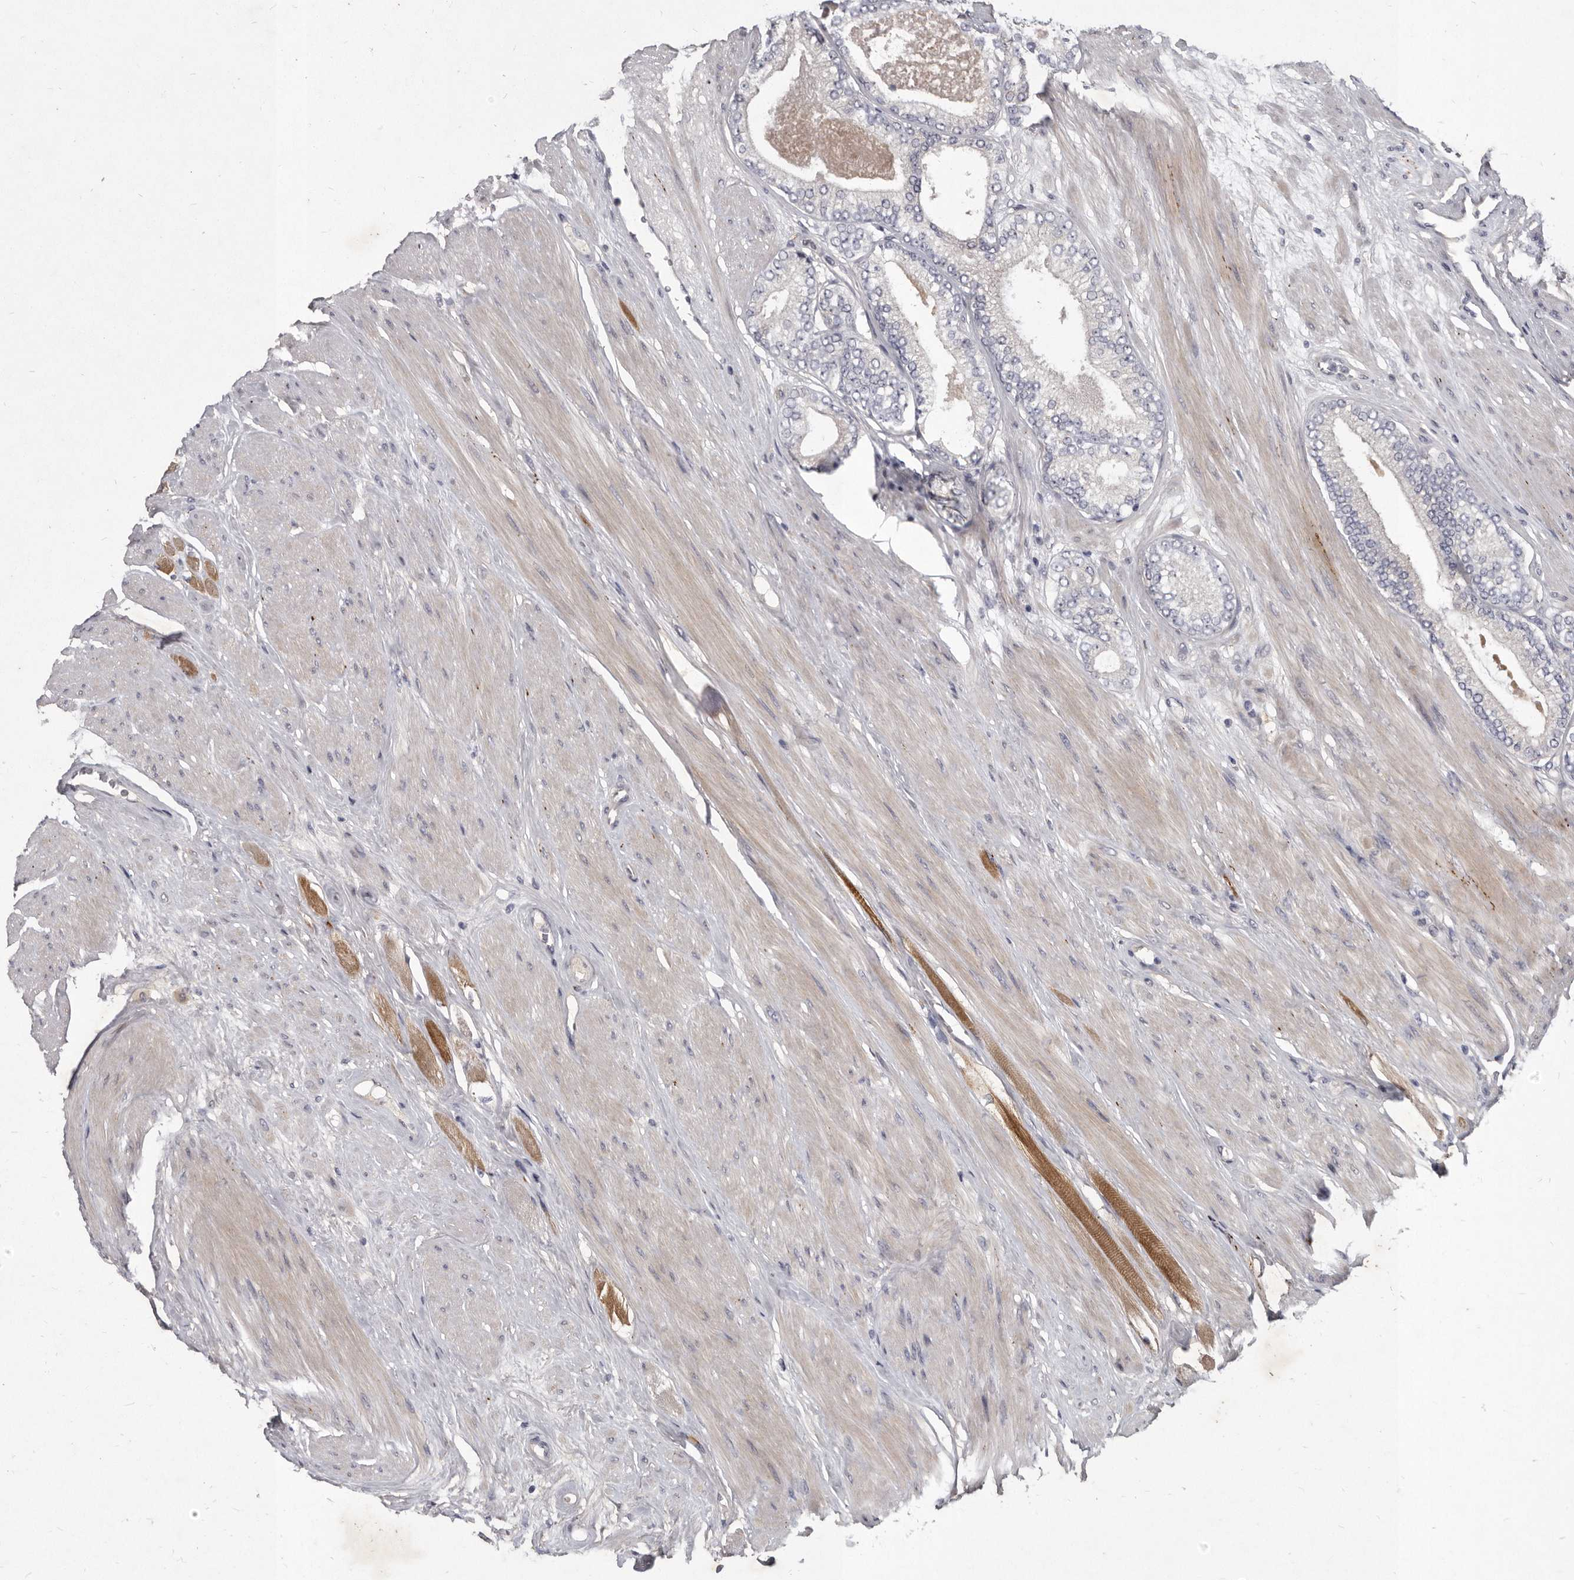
{"staining": {"intensity": "negative", "quantity": "none", "location": "none"}, "tissue": "prostate cancer", "cell_type": "Tumor cells", "image_type": "cancer", "snomed": [{"axis": "morphology", "description": "Adenocarcinoma, High grade"}, {"axis": "topography", "description": "Prostate"}], "caption": "Immunohistochemistry image of neoplastic tissue: prostate cancer stained with DAB (3,3'-diaminobenzidine) exhibits no significant protein expression in tumor cells.", "gene": "SLC22A1", "patient": {"sex": "male", "age": 61}}